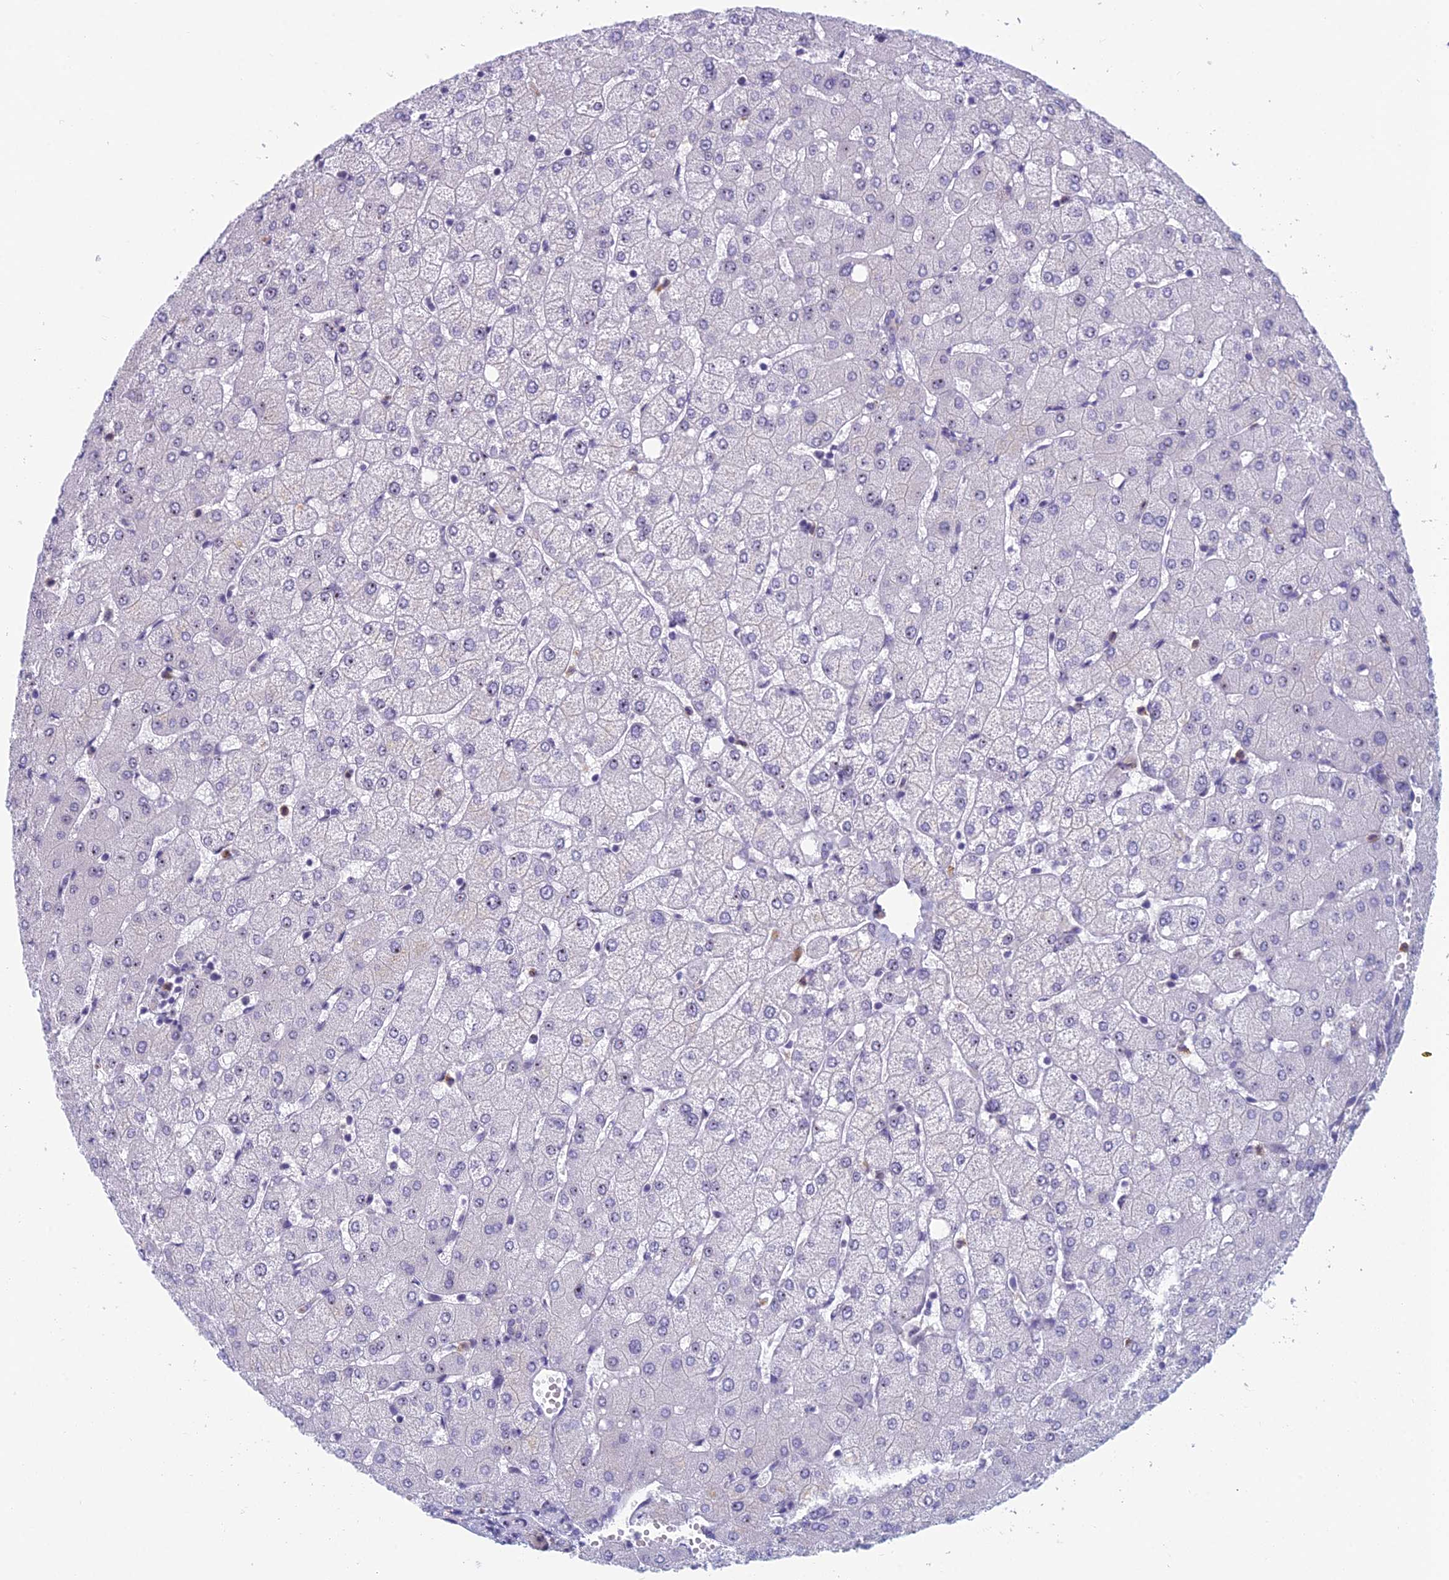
{"staining": {"intensity": "negative", "quantity": "none", "location": "none"}, "tissue": "liver", "cell_type": "Cholangiocytes", "image_type": "normal", "snomed": [{"axis": "morphology", "description": "Normal tissue, NOS"}, {"axis": "topography", "description": "Liver"}], "caption": "Immunohistochemistry (IHC) image of benign human liver stained for a protein (brown), which displays no staining in cholangiocytes. The staining is performed using DAB (3,3'-diaminobenzidine) brown chromogen with nuclei counter-stained in using hematoxylin.", "gene": "NOC2L", "patient": {"sex": "female", "age": 54}}